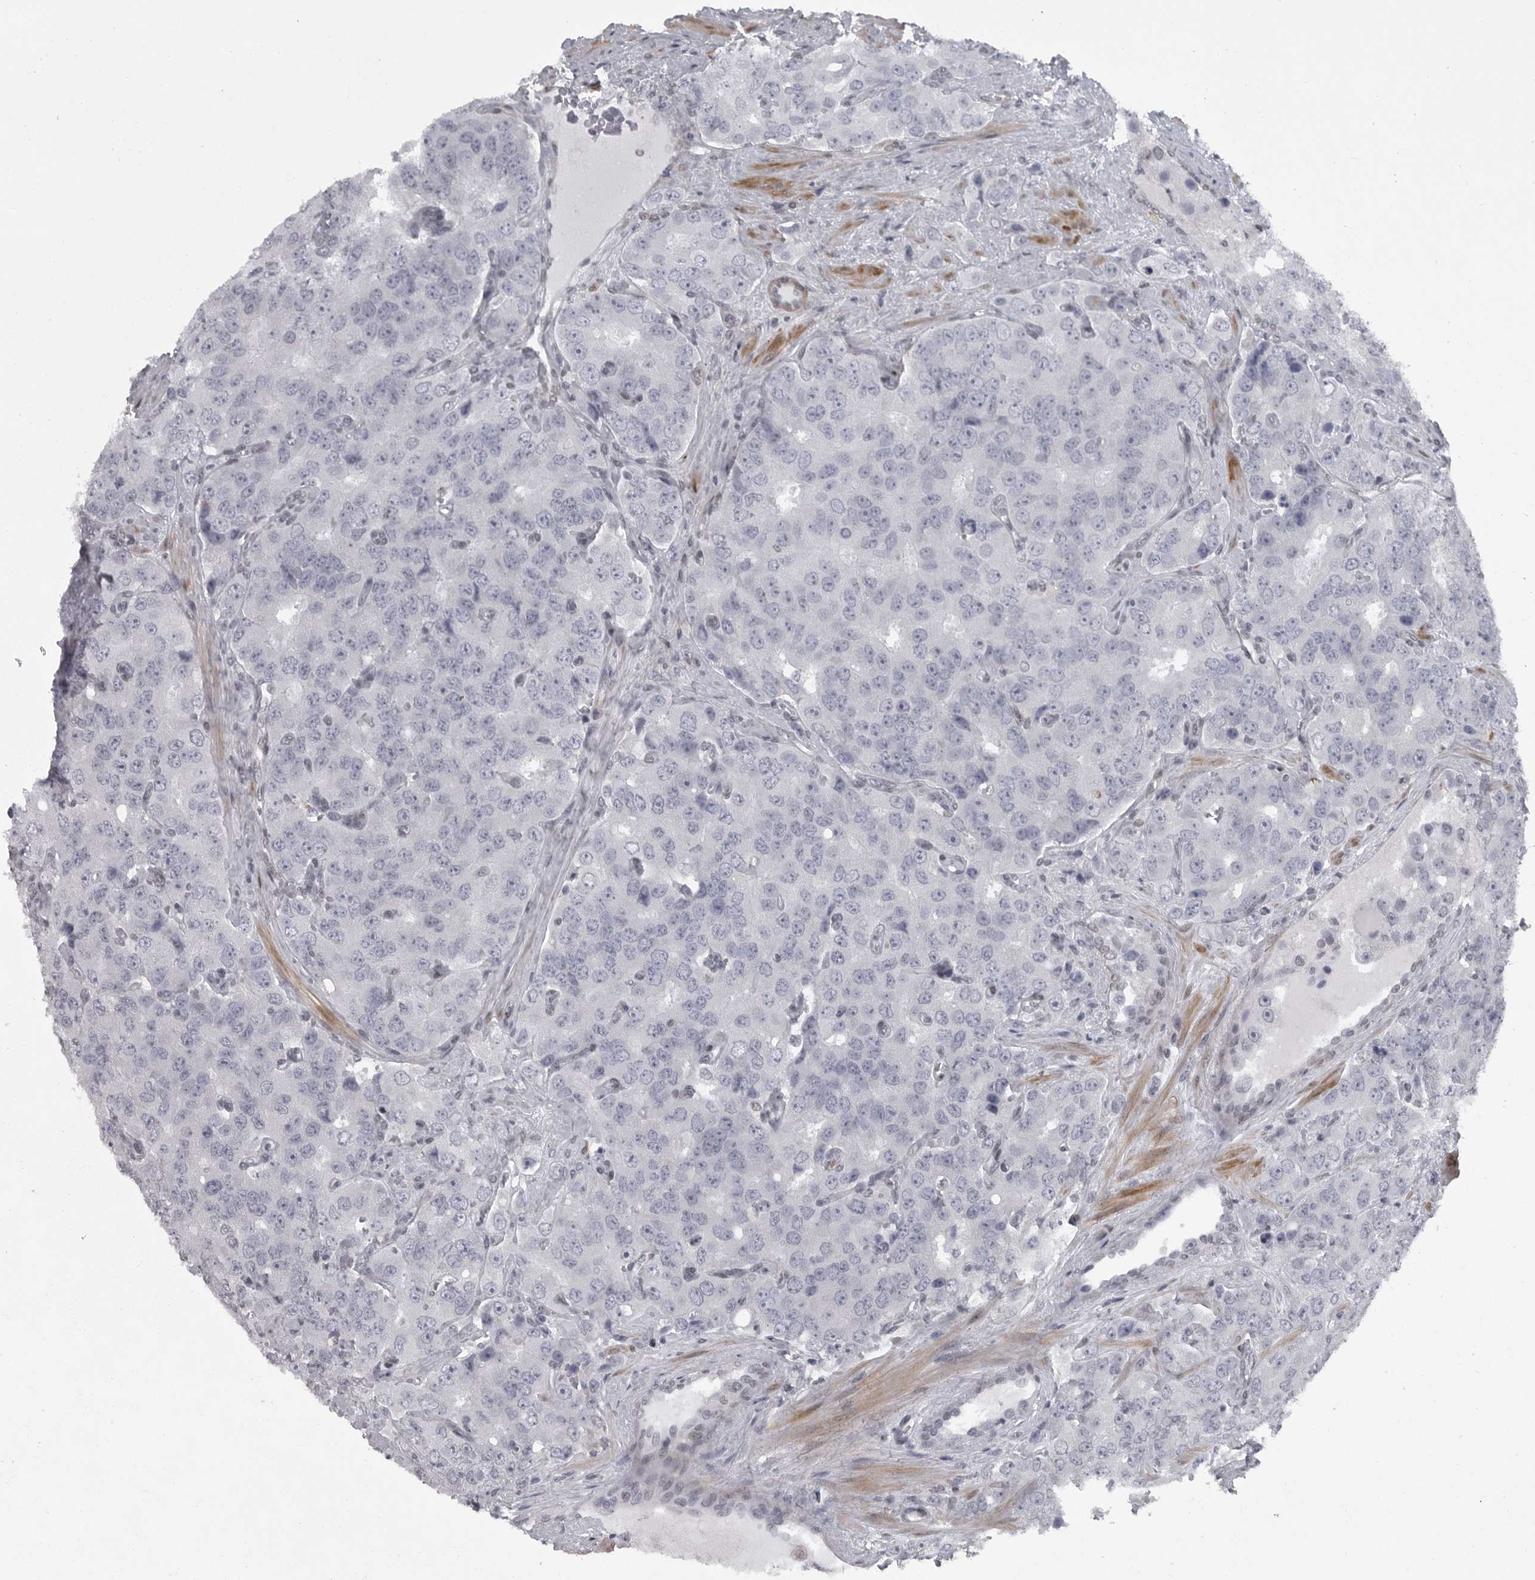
{"staining": {"intensity": "negative", "quantity": "none", "location": "none"}, "tissue": "prostate cancer", "cell_type": "Tumor cells", "image_type": "cancer", "snomed": [{"axis": "morphology", "description": "Adenocarcinoma, High grade"}, {"axis": "topography", "description": "Prostate"}], "caption": "A micrograph of human prostate cancer (high-grade adenocarcinoma) is negative for staining in tumor cells.", "gene": "HMGN3", "patient": {"sex": "male", "age": 58}}